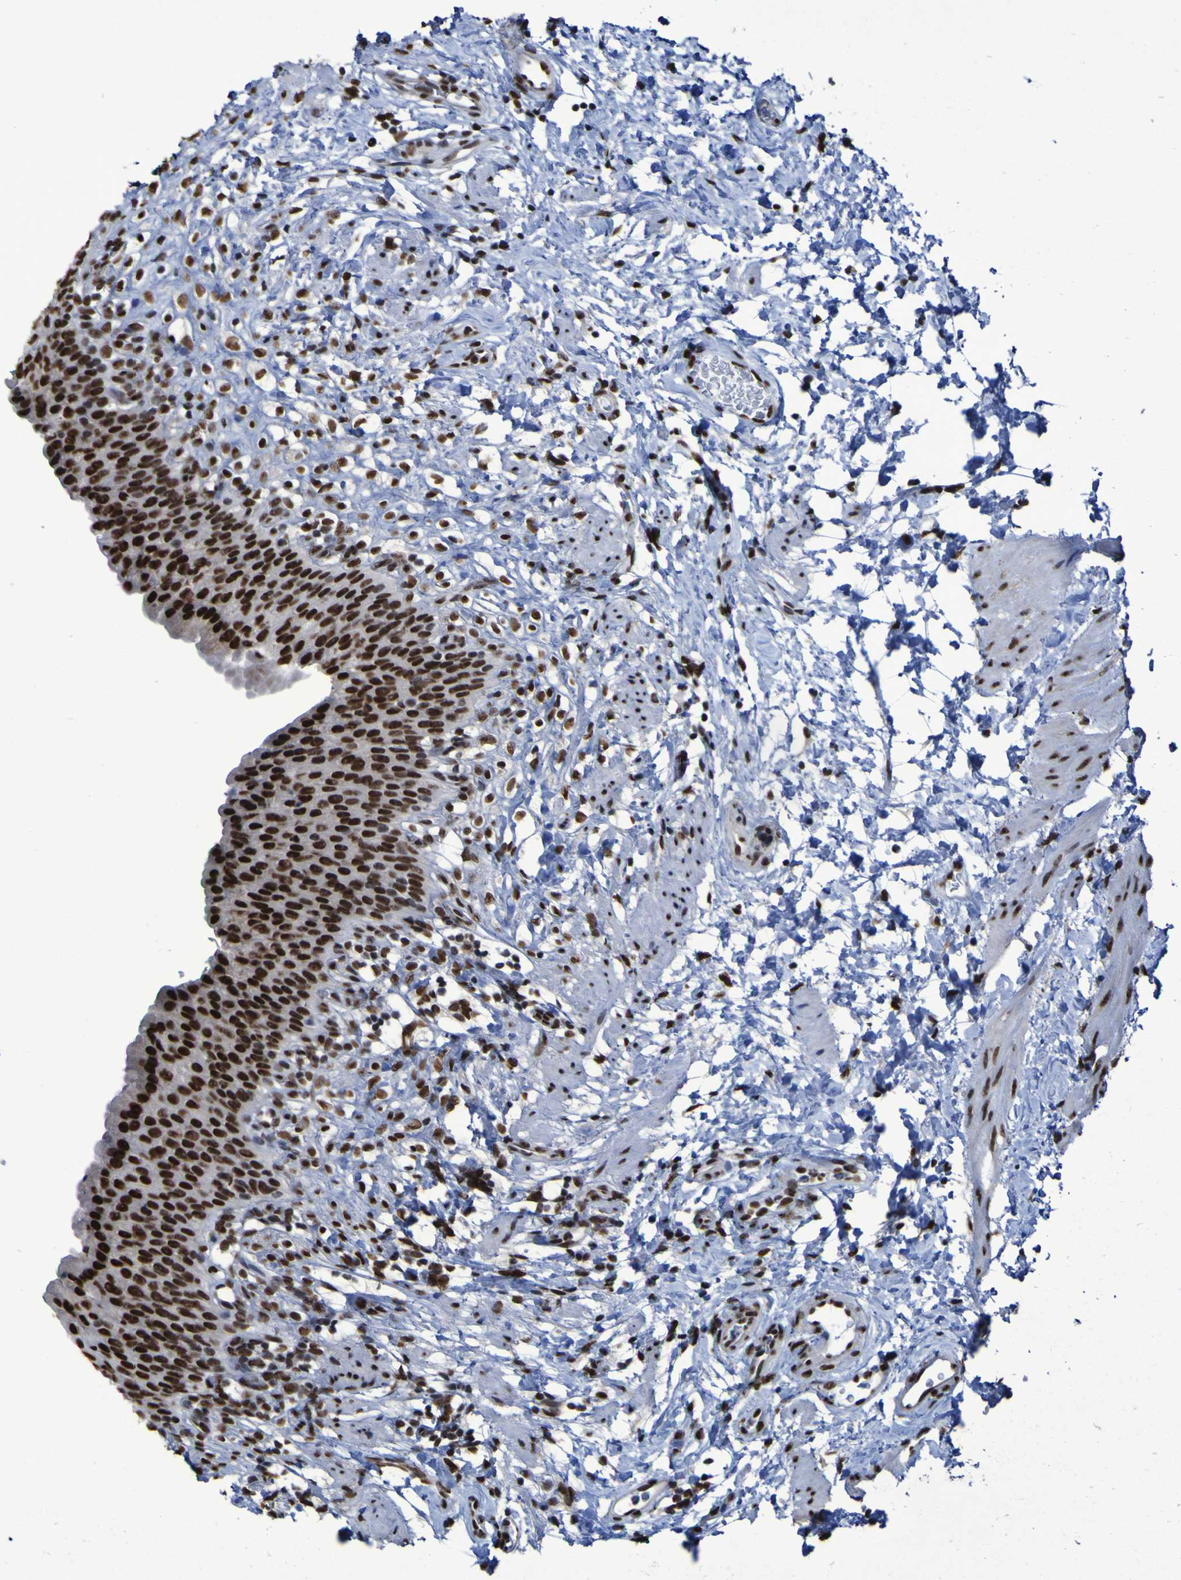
{"staining": {"intensity": "strong", "quantity": ">75%", "location": "nuclear"}, "tissue": "urinary bladder", "cell_type": "Urothelial cells", "image_type": "normal", "snomed": [{"axis": "morphology", "description": "Normal tissue, NOS"}, {"axis": "topography", "description": "Urinary bladder"}], "caption": "IHC photomicrograph of unremarkable urinary bladder: human urinary bladder stained using immunohistochemistry demonstrates high levels of strong protein expression localized specifically in the nuclear of urothelial cells, appearing as a nuclear brown color.", "gene": "HNRNPR", "patient": {"sex": "female", "age": 79}}